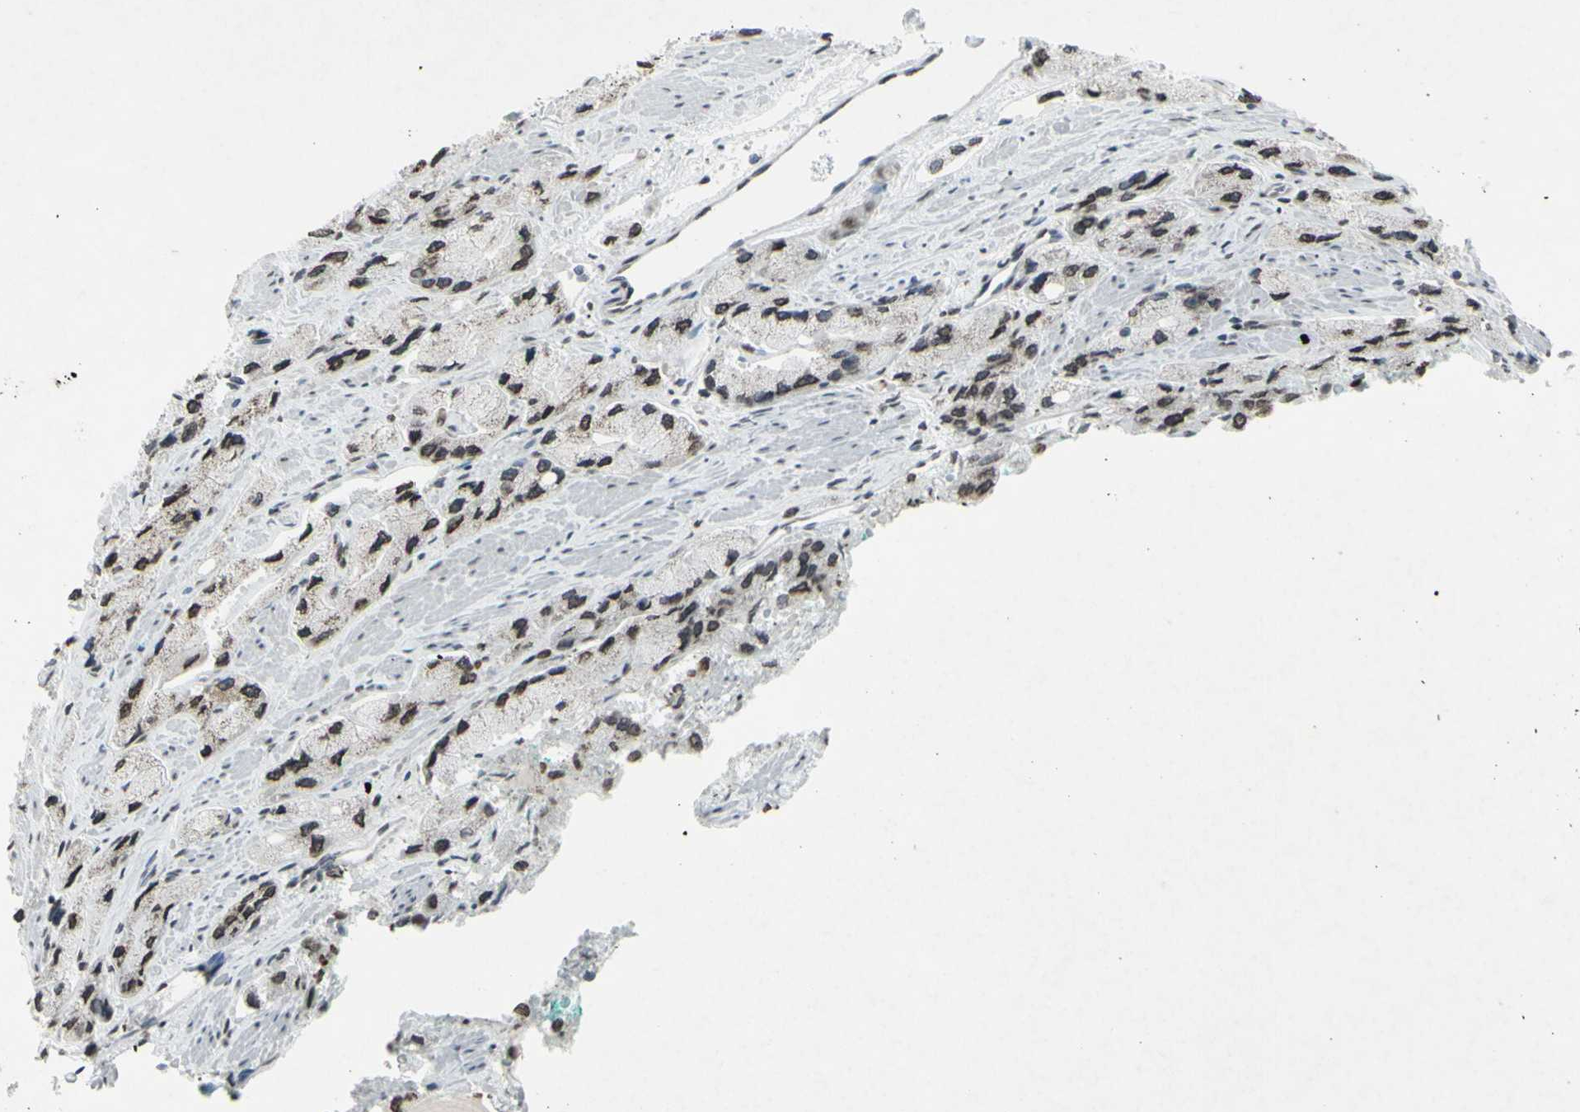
{"staining": {"intensity": "weak", "quantity": "25%-75%", "location": "nuclear"}, "tissue": "prostate cancer", "cell_type": "Tumor cells", "image_type": "cancer", "snomed": [{"axis": "morphology", "description": "Adenocarcinoma, High grade"}, {"axis": "topography", "description": "Prostate"}], "caption": "The image shows immunohistochemical staining of adenocarcinoma (high-grade) (prostate). There is weak nuclear staining is identified in approximately 25%-75% of tumor cells. Nuclei are stained in blue.", "gene": "CD79B", "patient": {"sex": "male", "age": 58}}